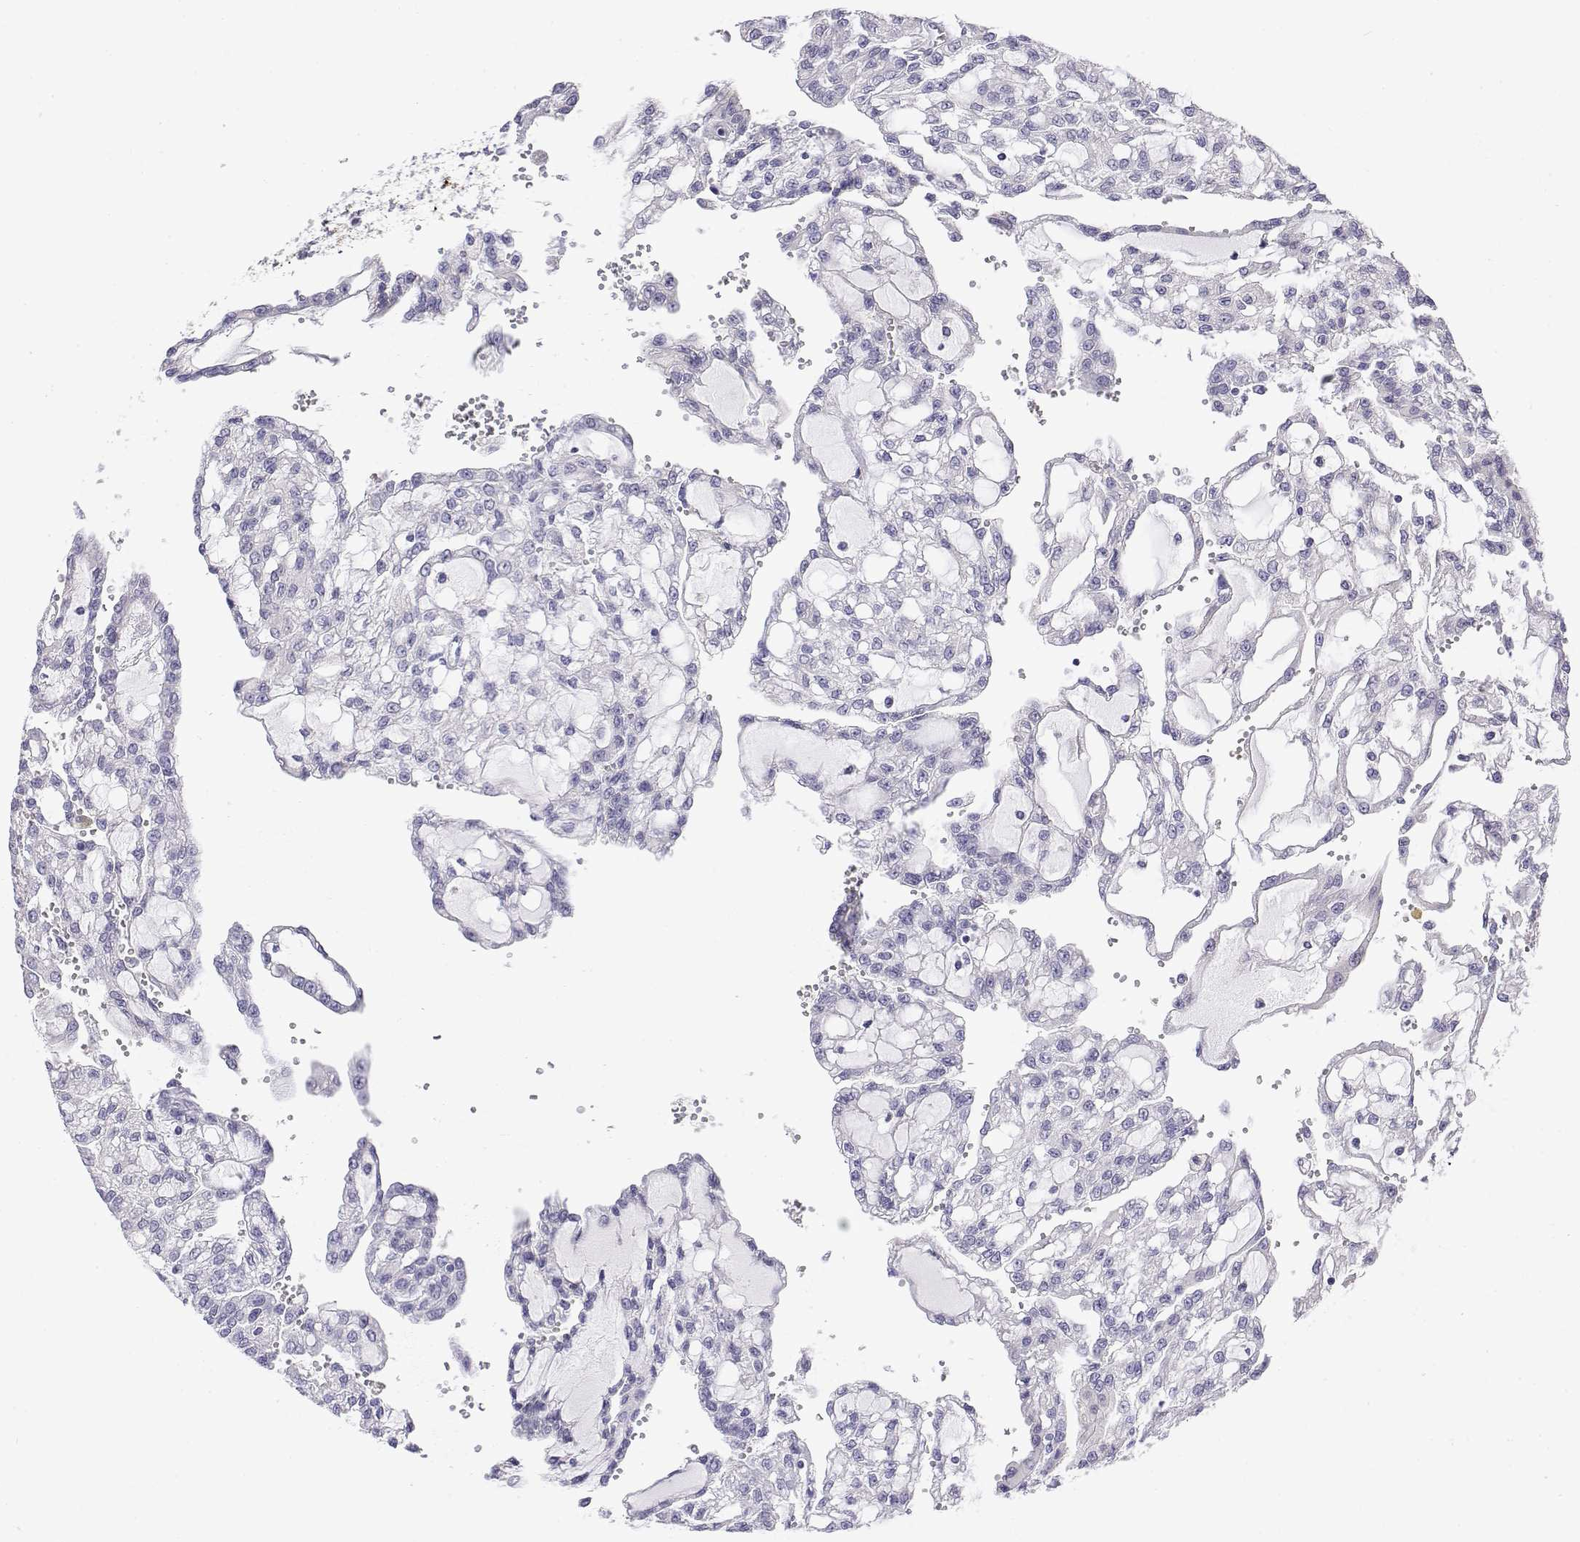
{"staining": {"intensity": "negative", "quantity": "none", "location": "none"}, "tissue": "renal cancer", "cell_type": "Tumor cells", "image_type": "cancer", "snomed": [{"axis": "morphology", "description": "Adenocarcinoma, NOS"}, {"axis": "topography", "description": "Kidney"}], "caption": "Histopathology image shows no protein positivity in tumor cells of renal adenocarcinoma tissue.", "gene": "LY6D", "patient": {"sex": "male", "age": 63}}